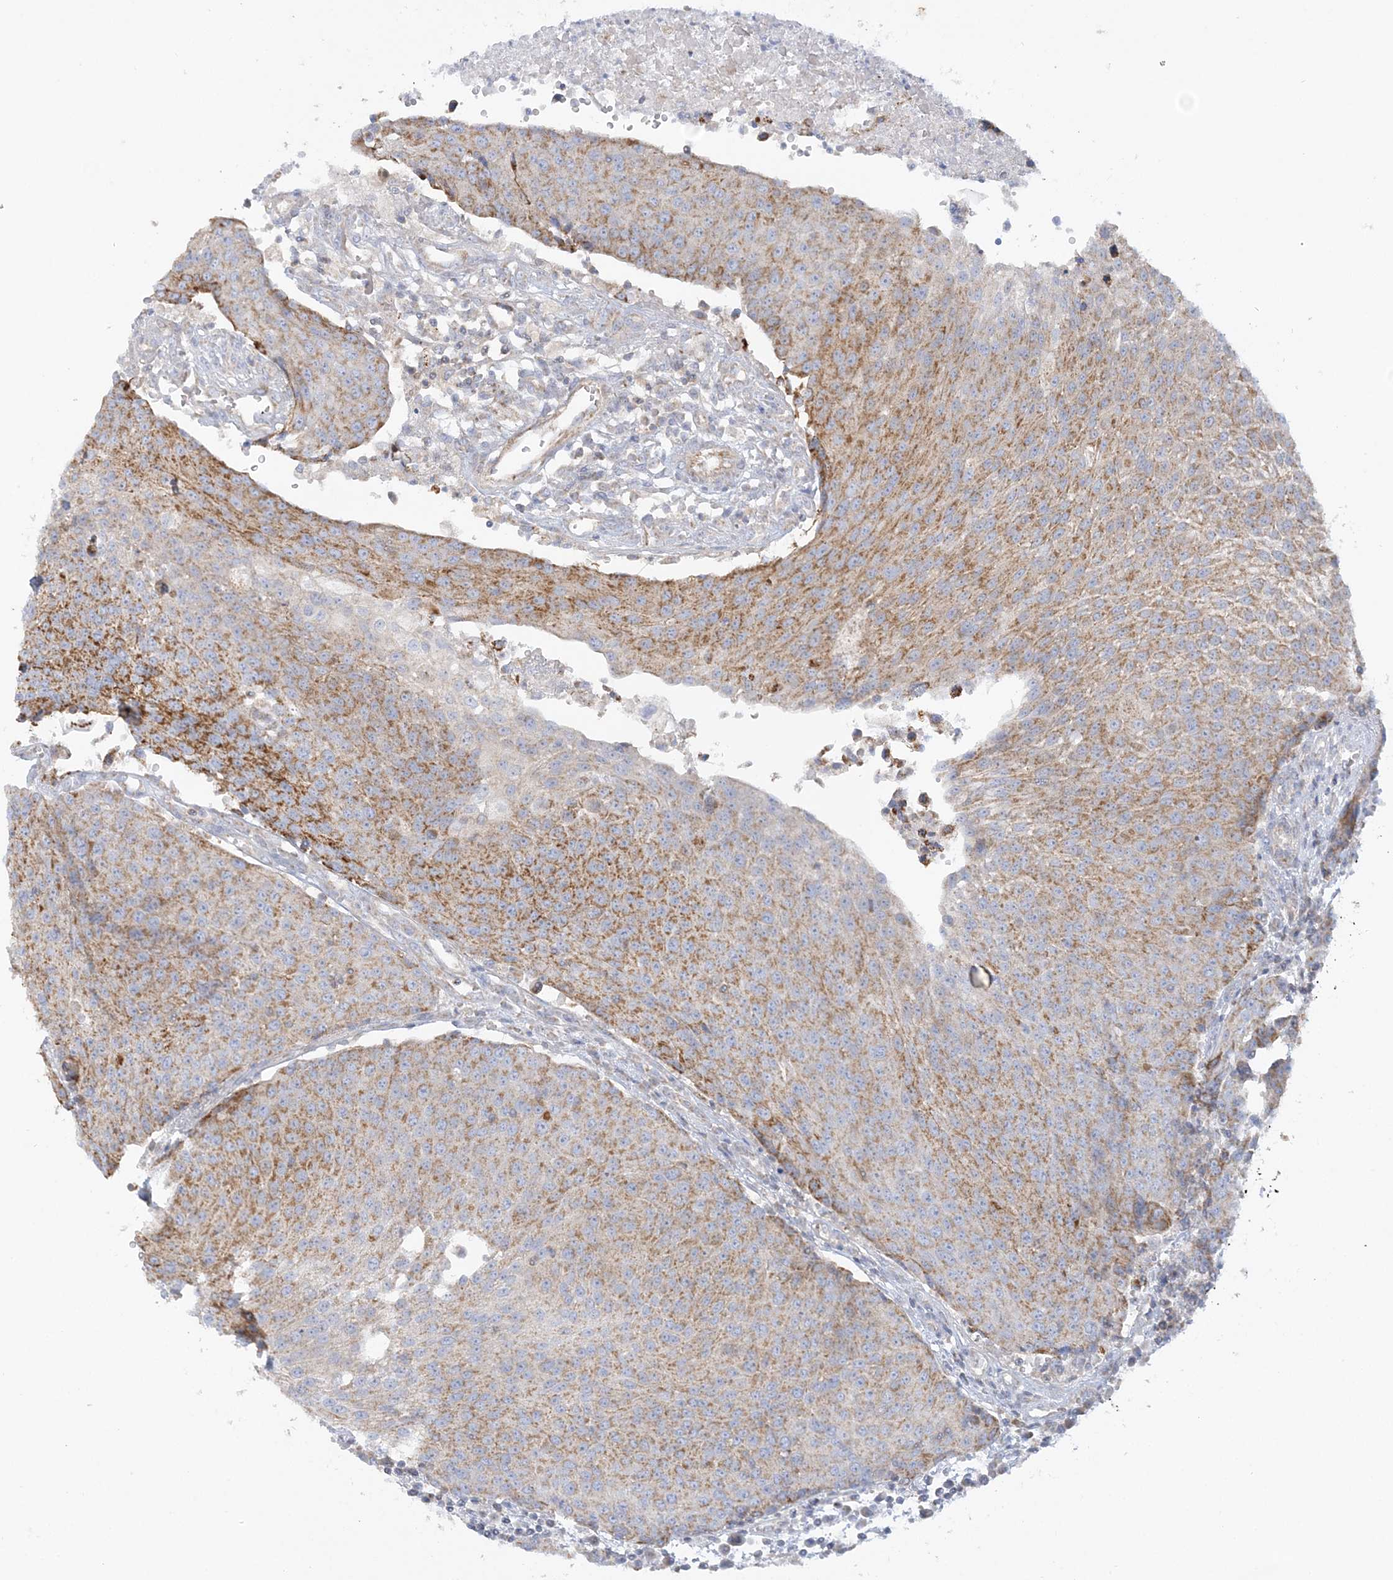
{"staining": {"intensity": "moderate", "quantity": ">75%", "location": "cytoplasmic/membranous"}, "tissue": "urothelial cancer", "cell_type": "Tumor cells", "image_type": "cancer", "snomed": [{"axis": "morphology", "description": "Urothelial carcinoma, High grade"}, {"axis": "topography", "description": "Urinary bladder"}], "caption": "Protein staining shows moderate cytoplasmic/membranous staining in approximately >75% of tumor cells in high-grade urothelial carcinoma. (DAB (3,3'-diaminobenzidine) = brown stain, brightfield microscopy at high magnification).", "gene": "TBC1D14", "patient": {"sex": "female", "age": 85}}